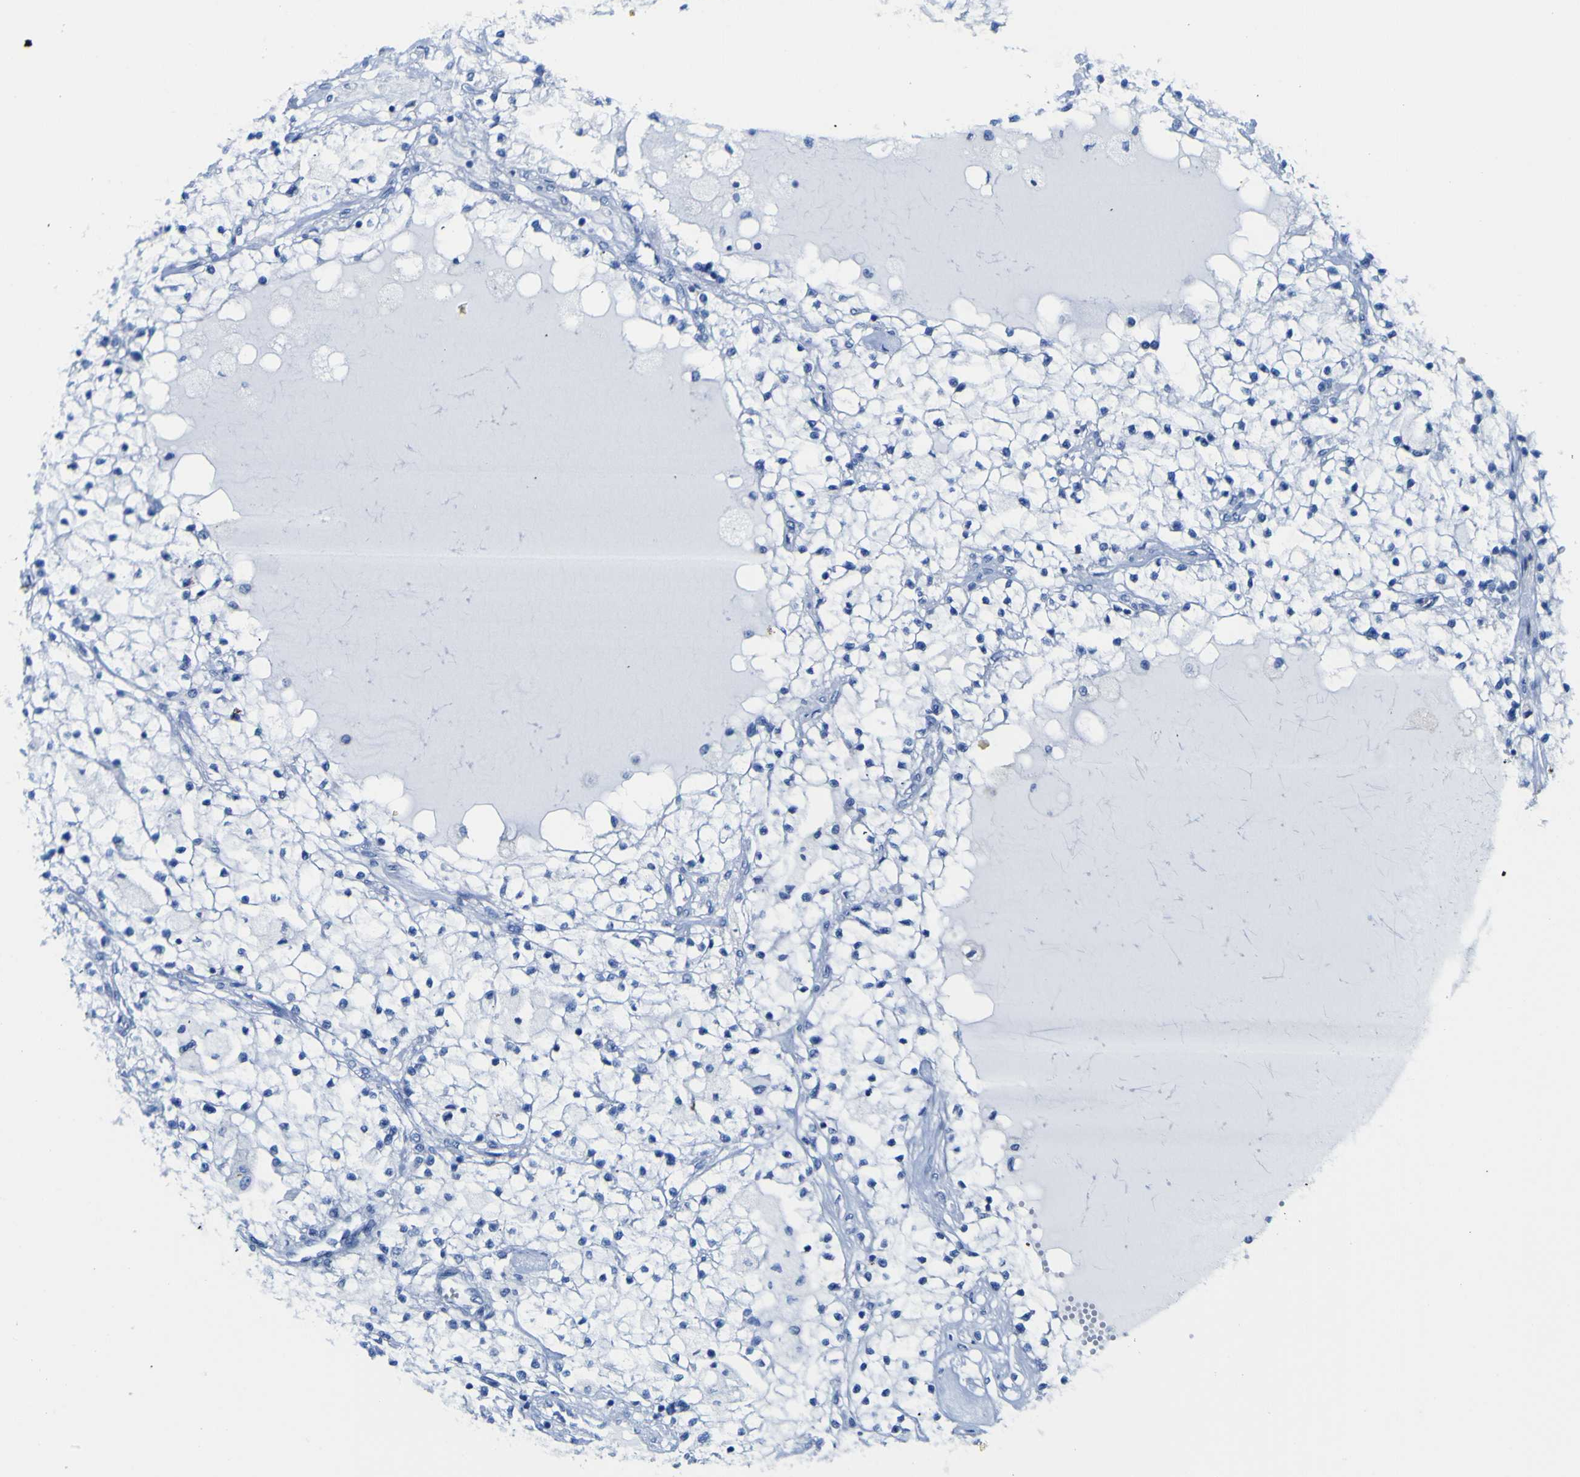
{"staining": {"intensity": "negative", "quantity": "none", "location": "none"}, "tissue": "renal cancer", "cell_type": "Tumor cells", "image_type": "cancer", "snomed": [{"axis": "morphology", "description": "Adenocarcinoma, NOS"}, {"axis": "topography", "description": "Kidney"}], "caption": "Immunohistochemical staining of human adenocarcinoma (renal) exhibits no significant expression in tumor cells. (DAB immunohistochemistry (IHC), high magnification).", "gene": "DACH1", "patient": {"sex": "male", "age": 68}}